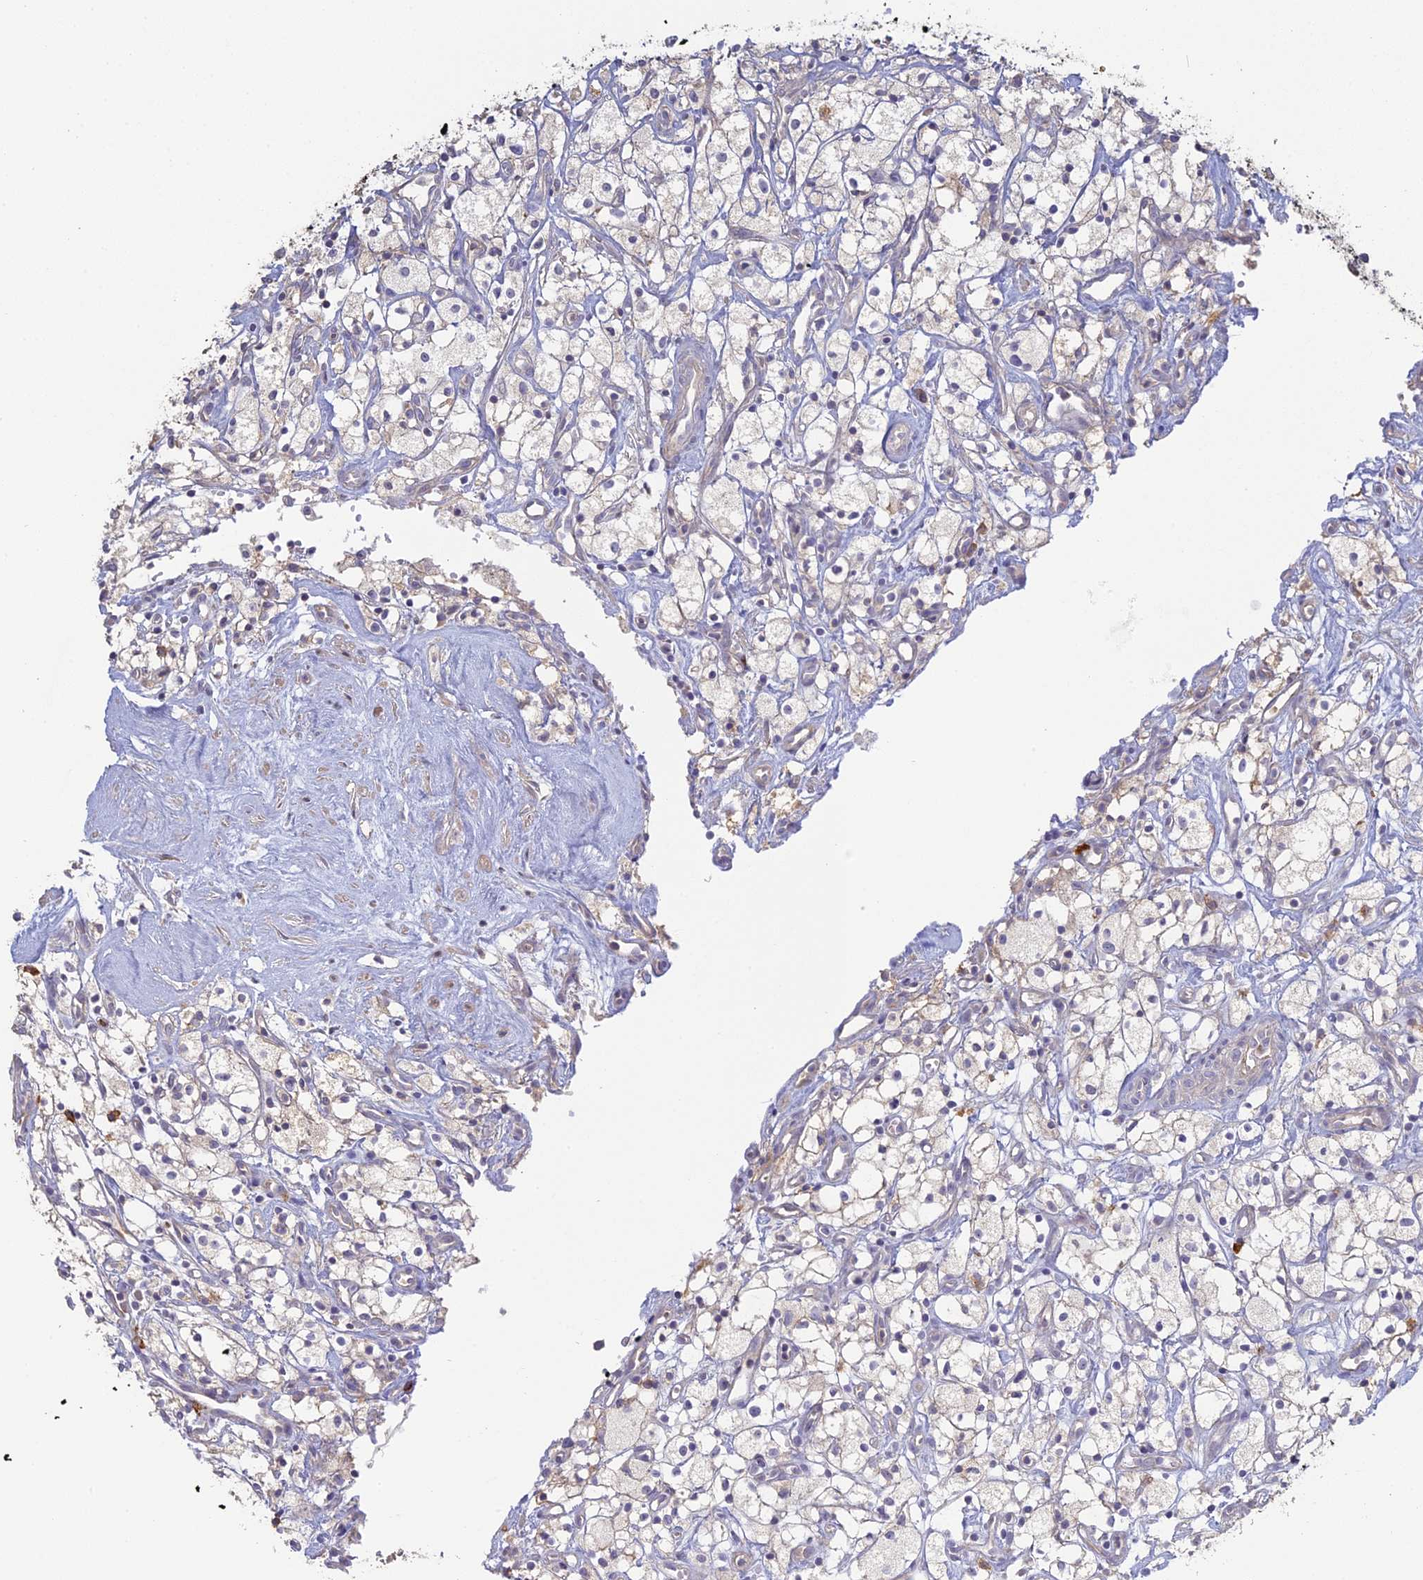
{"staining": {"intensity": "negative", "quantity": "none", "location": "none"}, "tissue": "renal cancer", "cell_type": "Tumor cells", "image_type": "cancer", "snomed": [{"axis": "morphology", "description": "Adenocarcinoma, NOS"}, {"axis": "topography", "description": "Kidney"}], "caption": "Immunohistochemistry photomicrograph of human renal adenocarcinoma stained for a protein (brown), which shows no staining in tumor cells. (DAB (3,3'-diaminobenzidine) immunohistochemistry with hematoxylin counter stain).", "gene": "SFT2D2", "patient": {"sex": "male", "age": 59}}